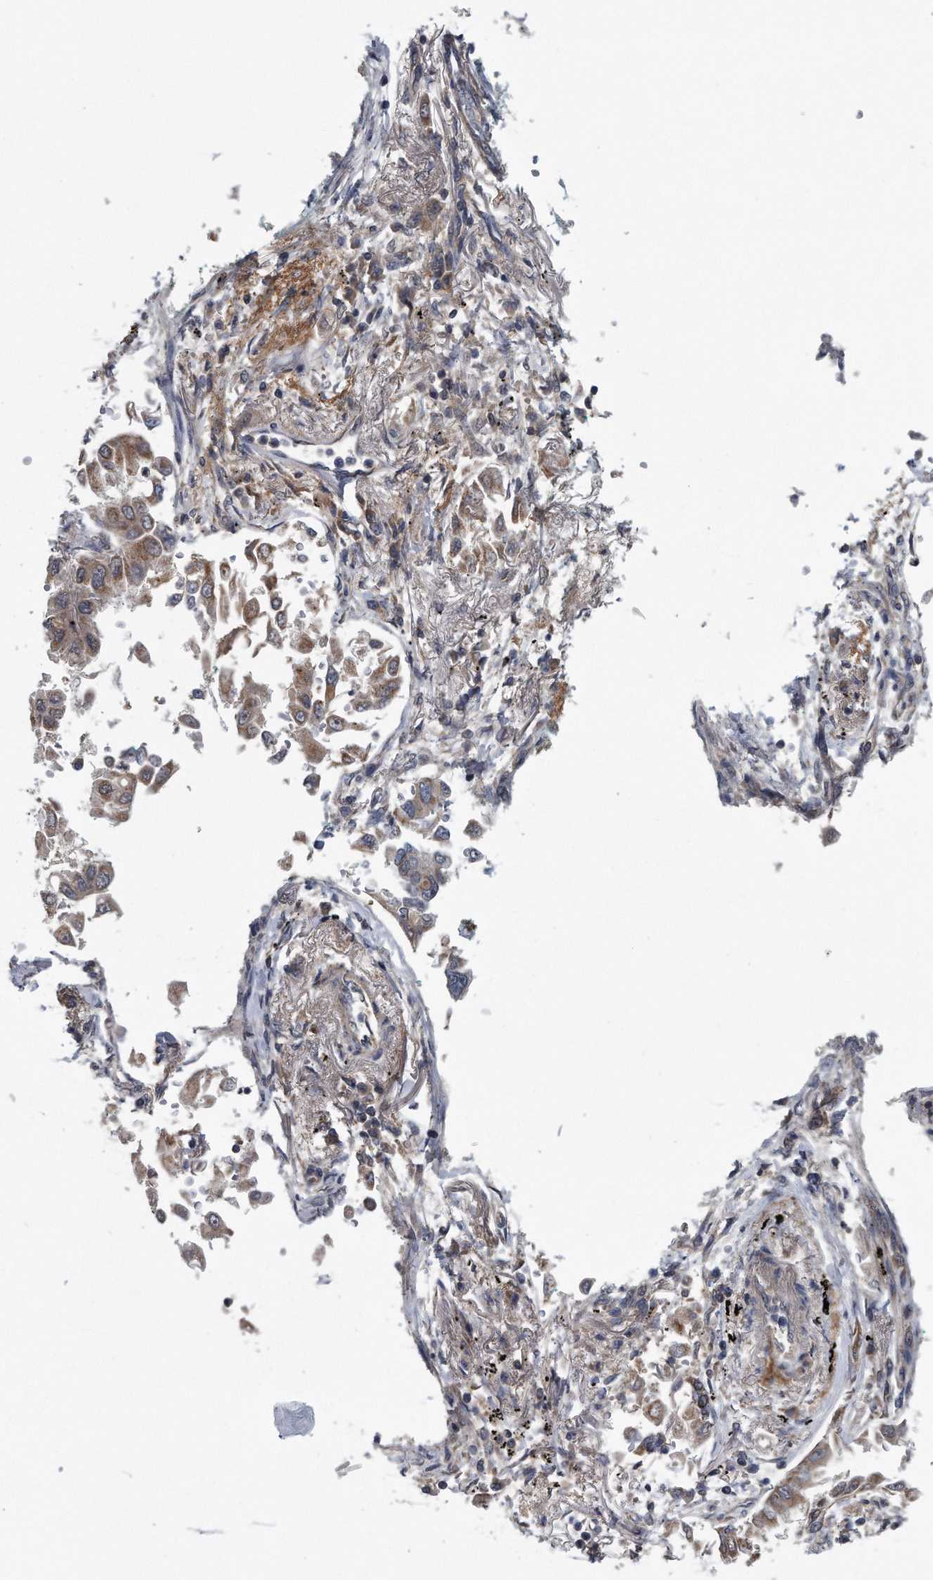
{"staining": {"intensity": "moderate", "quantity": ">75%", "location": "cytoplasmic/membranous"}, "tissue": "lung cancer", "cell_type": "Tumor cells", "image_type": "cancer", "snomed": [{"axis": "morphology", "description": "Adenocarcinoma, NOS"}, {"axis": "topography", "description": "Lung"}], "caption": "Lung cancer (adenocarcinoma) stained for a protein displays moderate cytoplasmic/membranous positivity in tumor cells.", "gene": "ALPK2", "patient": {"sex": "female", "age": 67}}